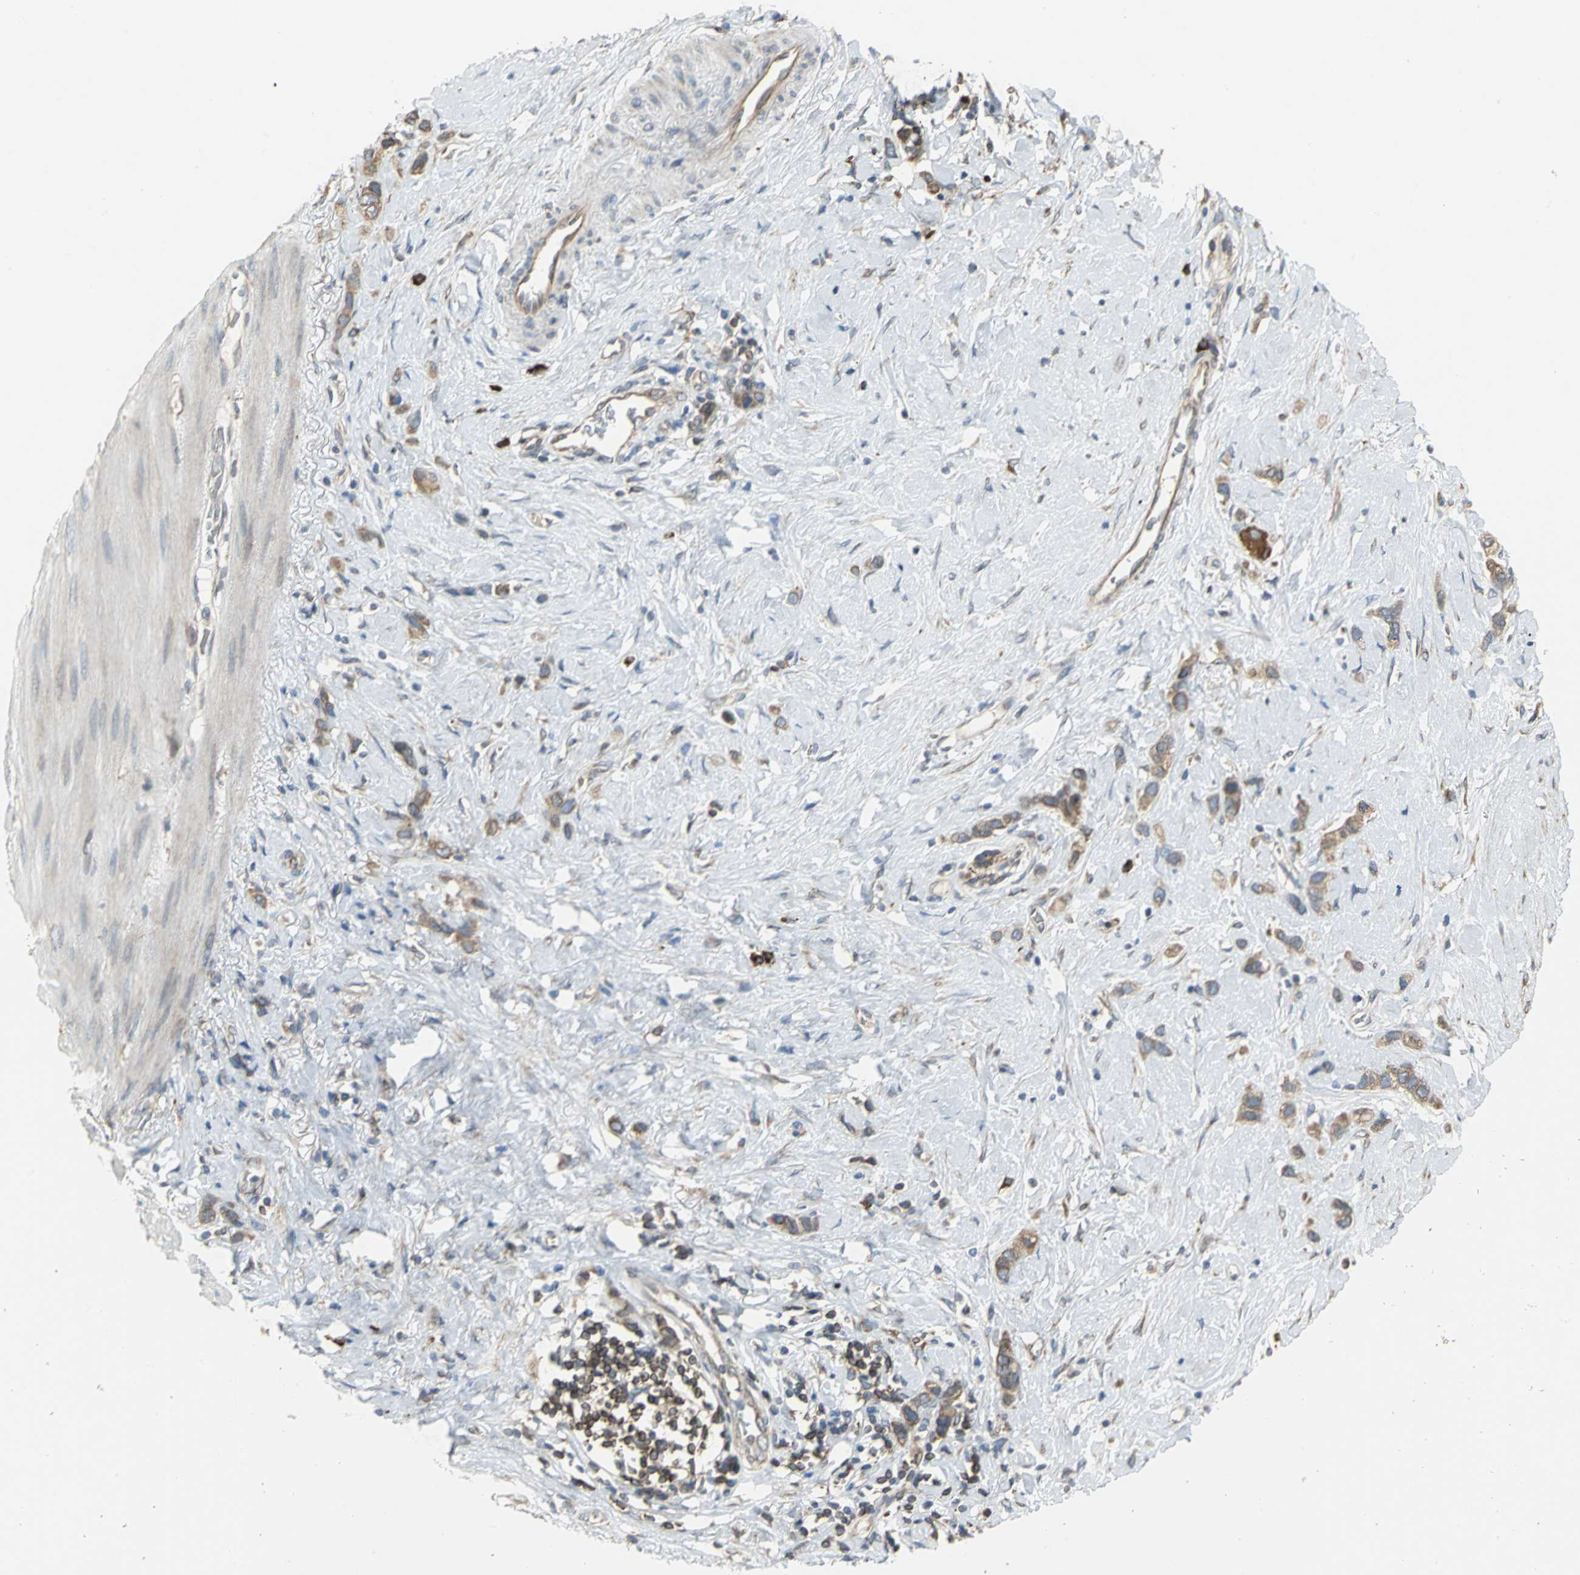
{"staining": {"intensity": "moderate", "quantity": "25%-75%", "location": "cytoplasmic/membranous"}, "tissue": "stomach cancer", "cell_type": "Tumor cells", "image_type": "cancer", "snomed": [{"axis": "morphology", "description": "Normal tissue, NOS"}, {"axis": "morphology", "description": "Adenocarcinoma, NOS"}, {"axis": "morphology", "description": "Adenocarcinoma, High grade"}, {"axis": "topography", "description": "Stomach, upper"}, {"axis": "topography", "description": "Stomach"}], "caption": "Immunohistochemical staining of stomach cancer demonstrates medium levels of moderate cytoplasmic/membranous protein expression in approximately 25%-75% of tumor cells. The staining was performed using DAB, with brown indicating positive protein expression. Nuclei are stained blue with hematoxylin.", "gene": "SYVN1", "patient": {"sex": "female", "age": 65}}